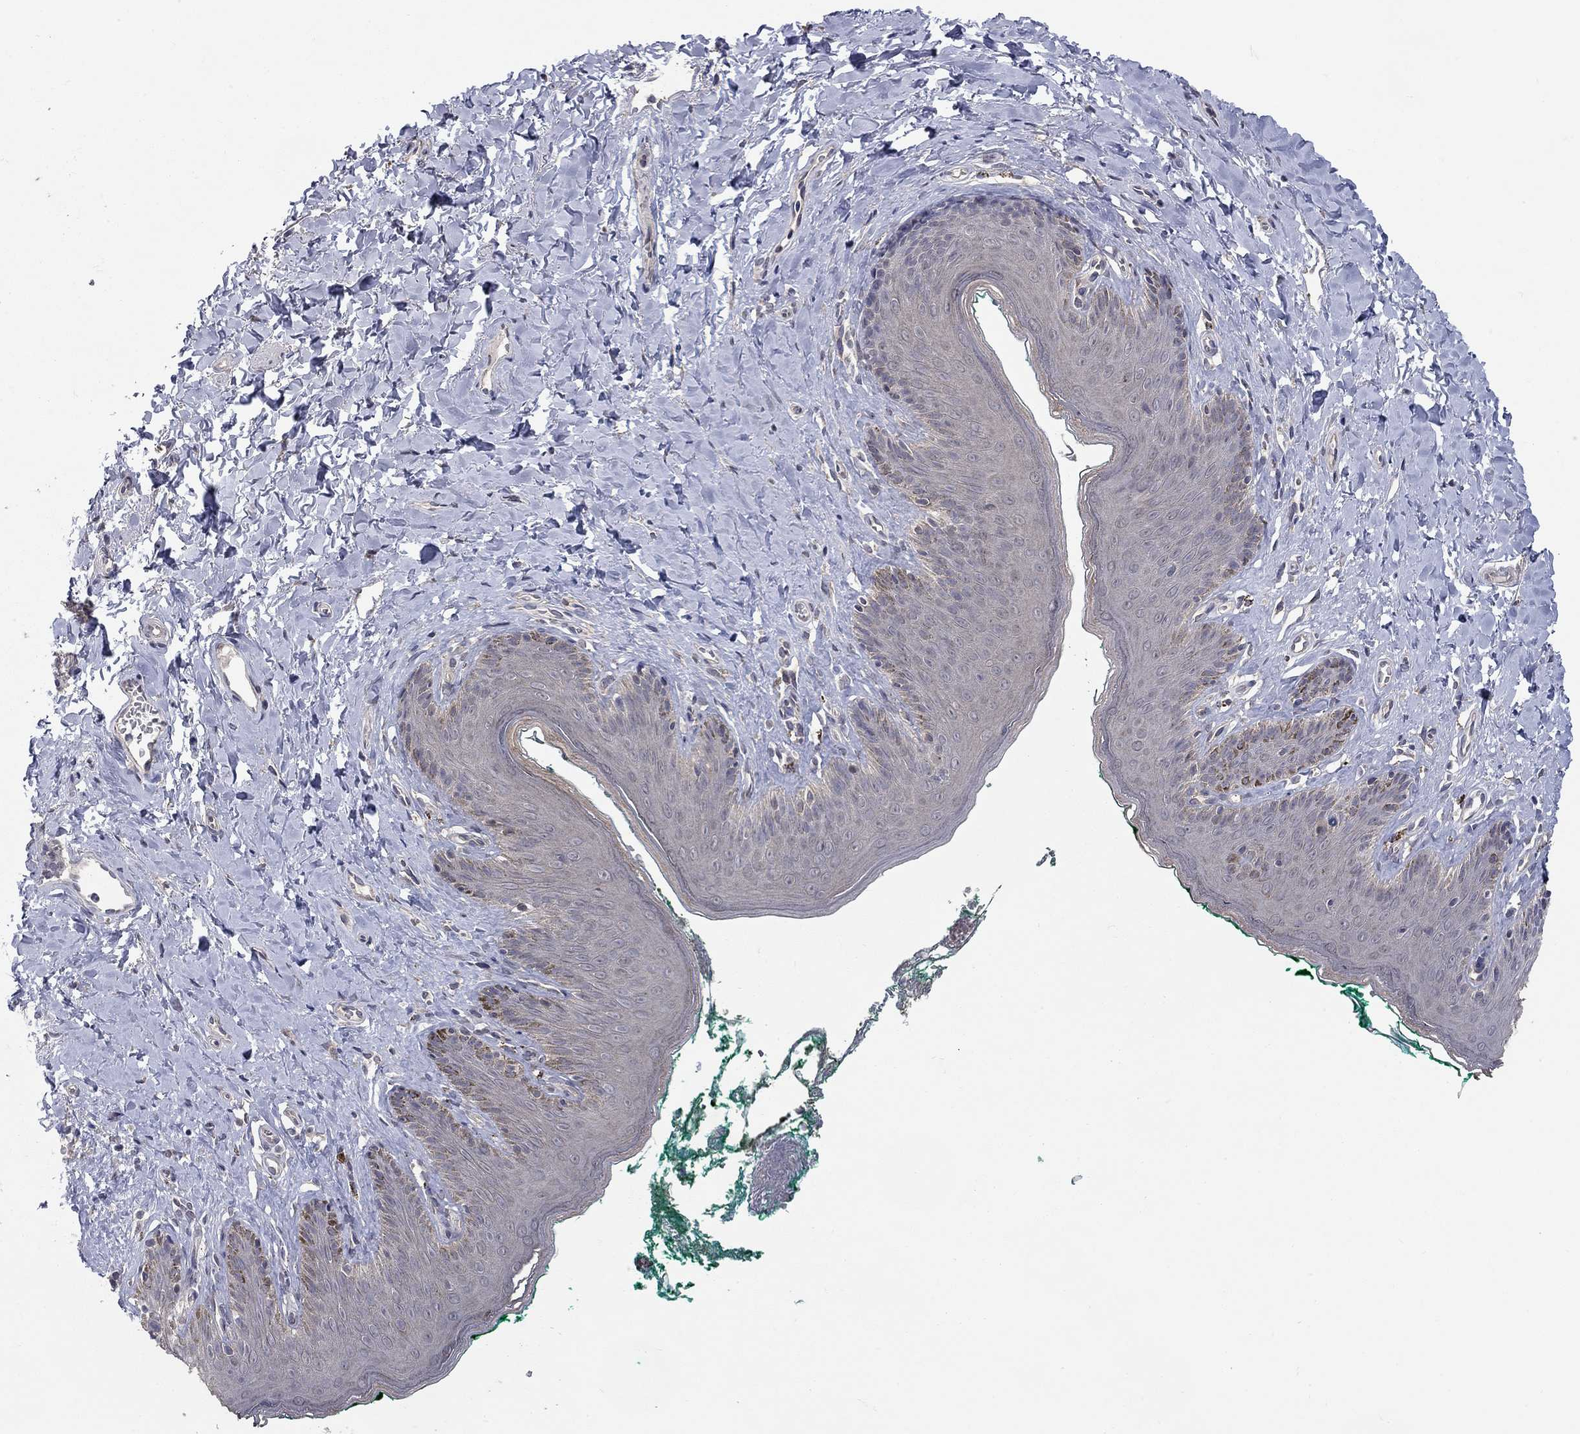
{"staining": {"intensity": "negative", "quantity": "none", "location": "none"}, "tissue": "skin", "cell_type": "Epidermal cells", "image_type": "normal", "snomed": [{"axis": "morphology", "description": "Normal tissue, NOS"}, {"axis": "topography", "description": "Vulva"}], "caption": "High power microscopy image of an IHC photomicrograph of unremarkable skin, revealing no significant expression in epidermal cells.", "gene": "WASF3", "patient": {"sex": "female", "age": 66}}